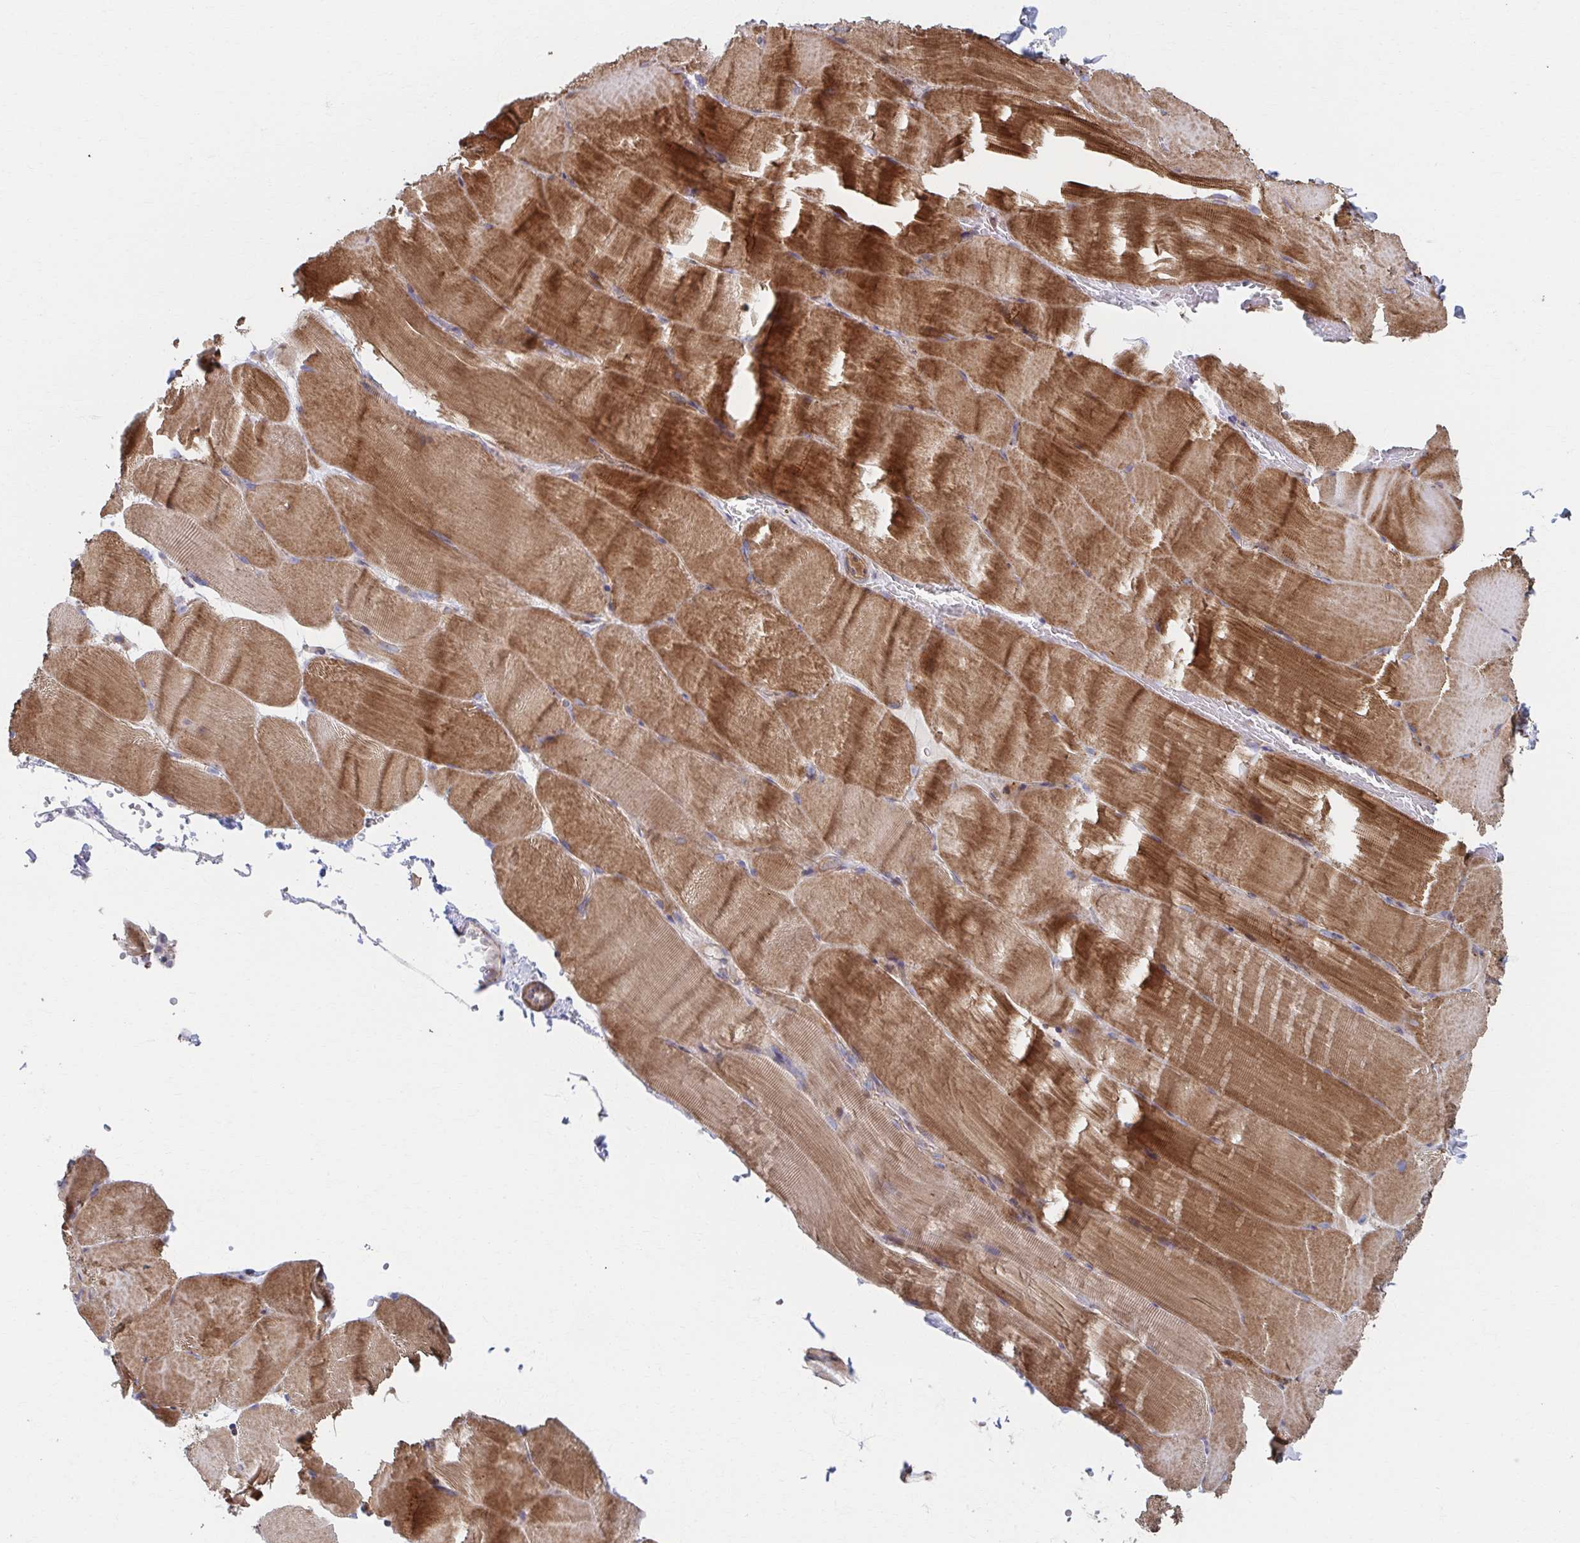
{"staining": {"intensity": "moderate", "quantity": ">75%", "location": "cytoplasmic/membranous"}, "tissue": "skeletal muscle", "cell_type": "Myocytes", "image_type": "normal", "snomed": [{"axis": "morphology", "description": "Normal tissue, NOS"}, {"axis": "topography", "description": "Skeletal muscle"}], "caption": "Protein expression analysis of benign human skeletal muscle reveals moderate cytoplasmic/membranous positivity in approximately >75% of myocytes.", "gene": "SAT1", "patient": {"sex": "female", "age": 37}}